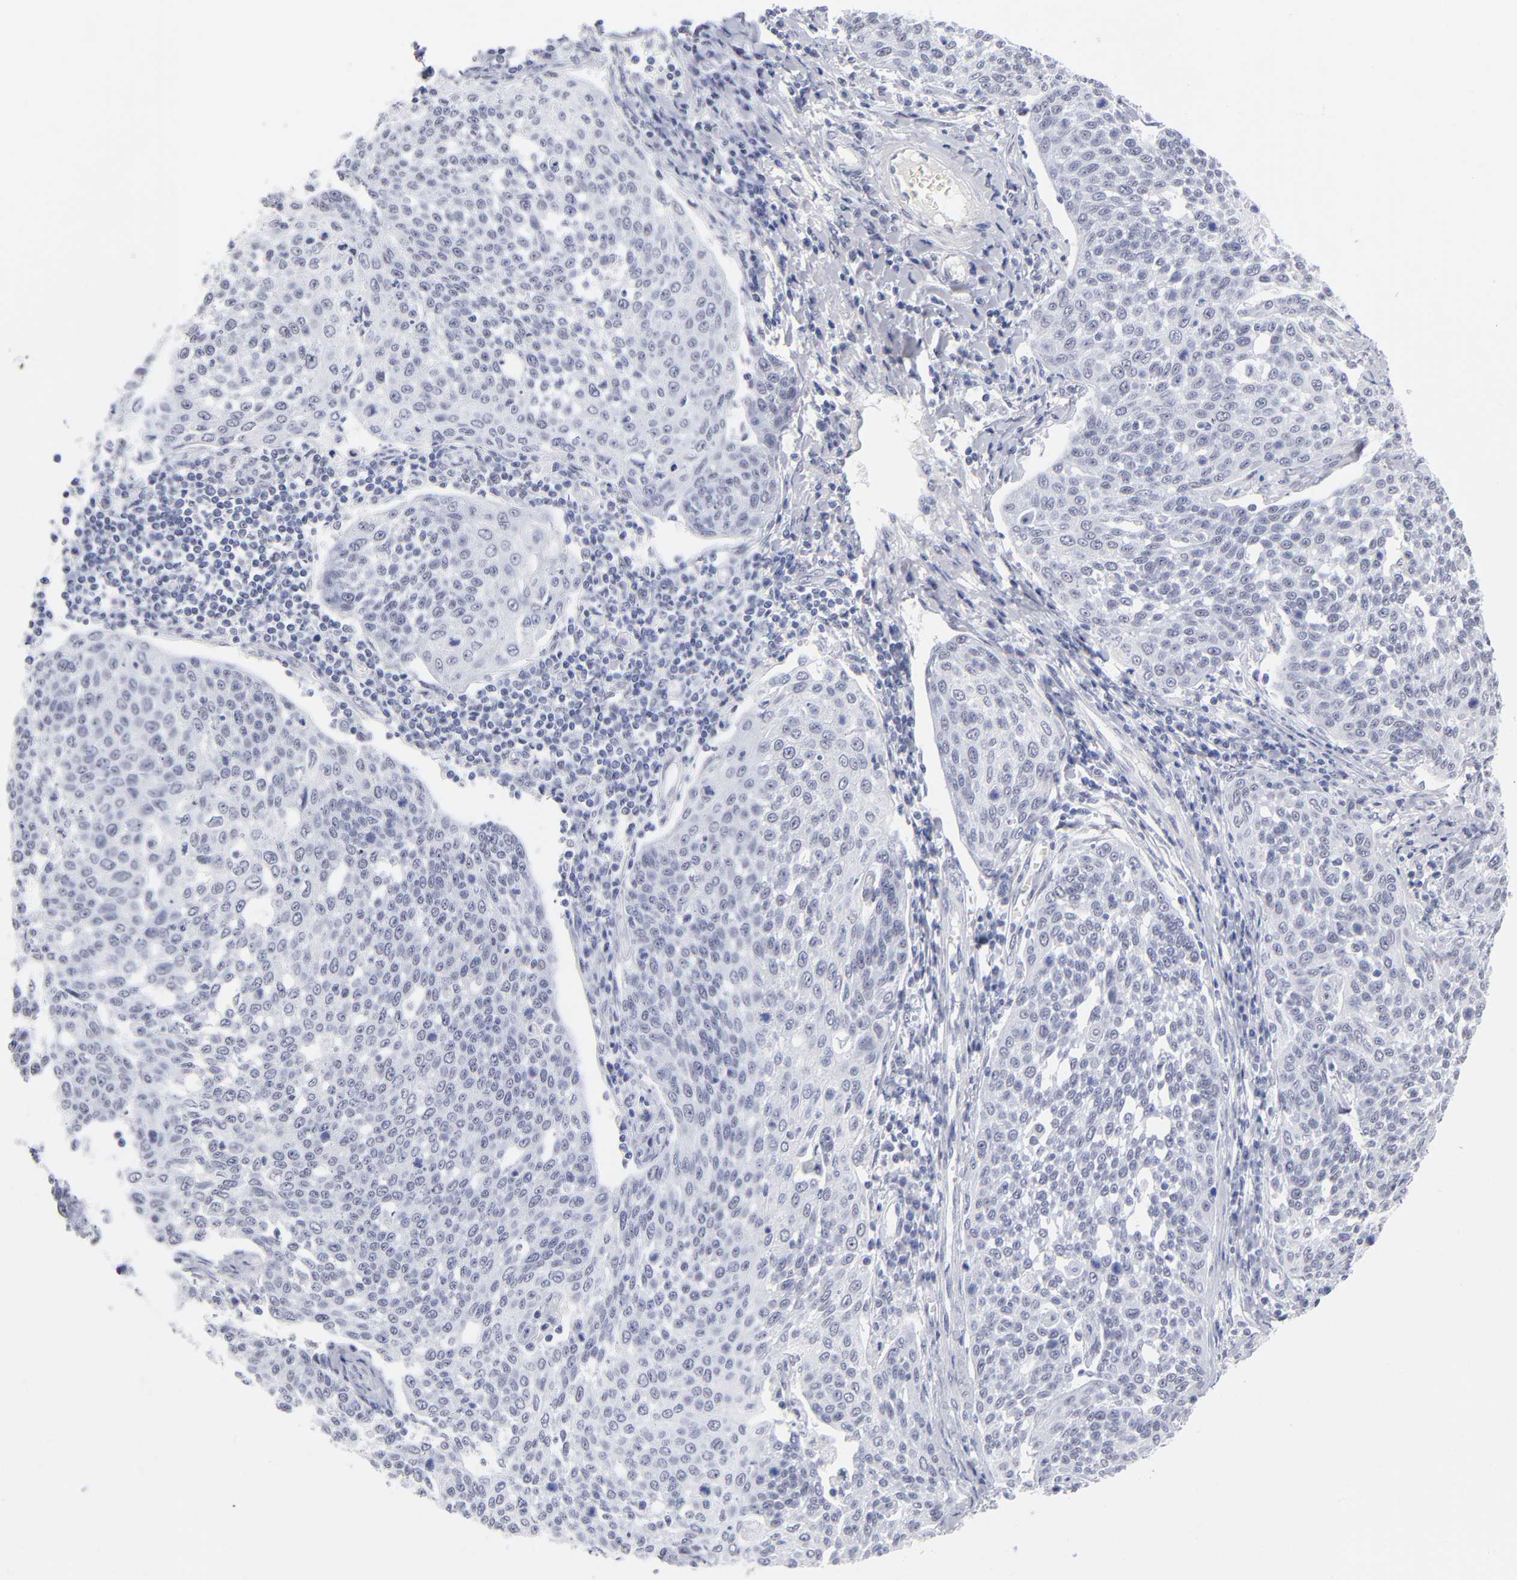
{"staining": {"intensity": "negative", "quantity": "none", "location": "none"}, "tissue": "cervical cancer", "cell_type": "Tumor cells", "image_type": "cancer", "snomed": [{"axis": "morphology", "description": "Squamous cell carcinoma, NOS"}, {"axis": "topography", "description": "Cervix"}], "caption": "This is an immunohistochemistry image of cervical cancer. There is no staining in tumor cells.", "gene": "SNRPB", "patient": {"sex": "female", "age": 34}}